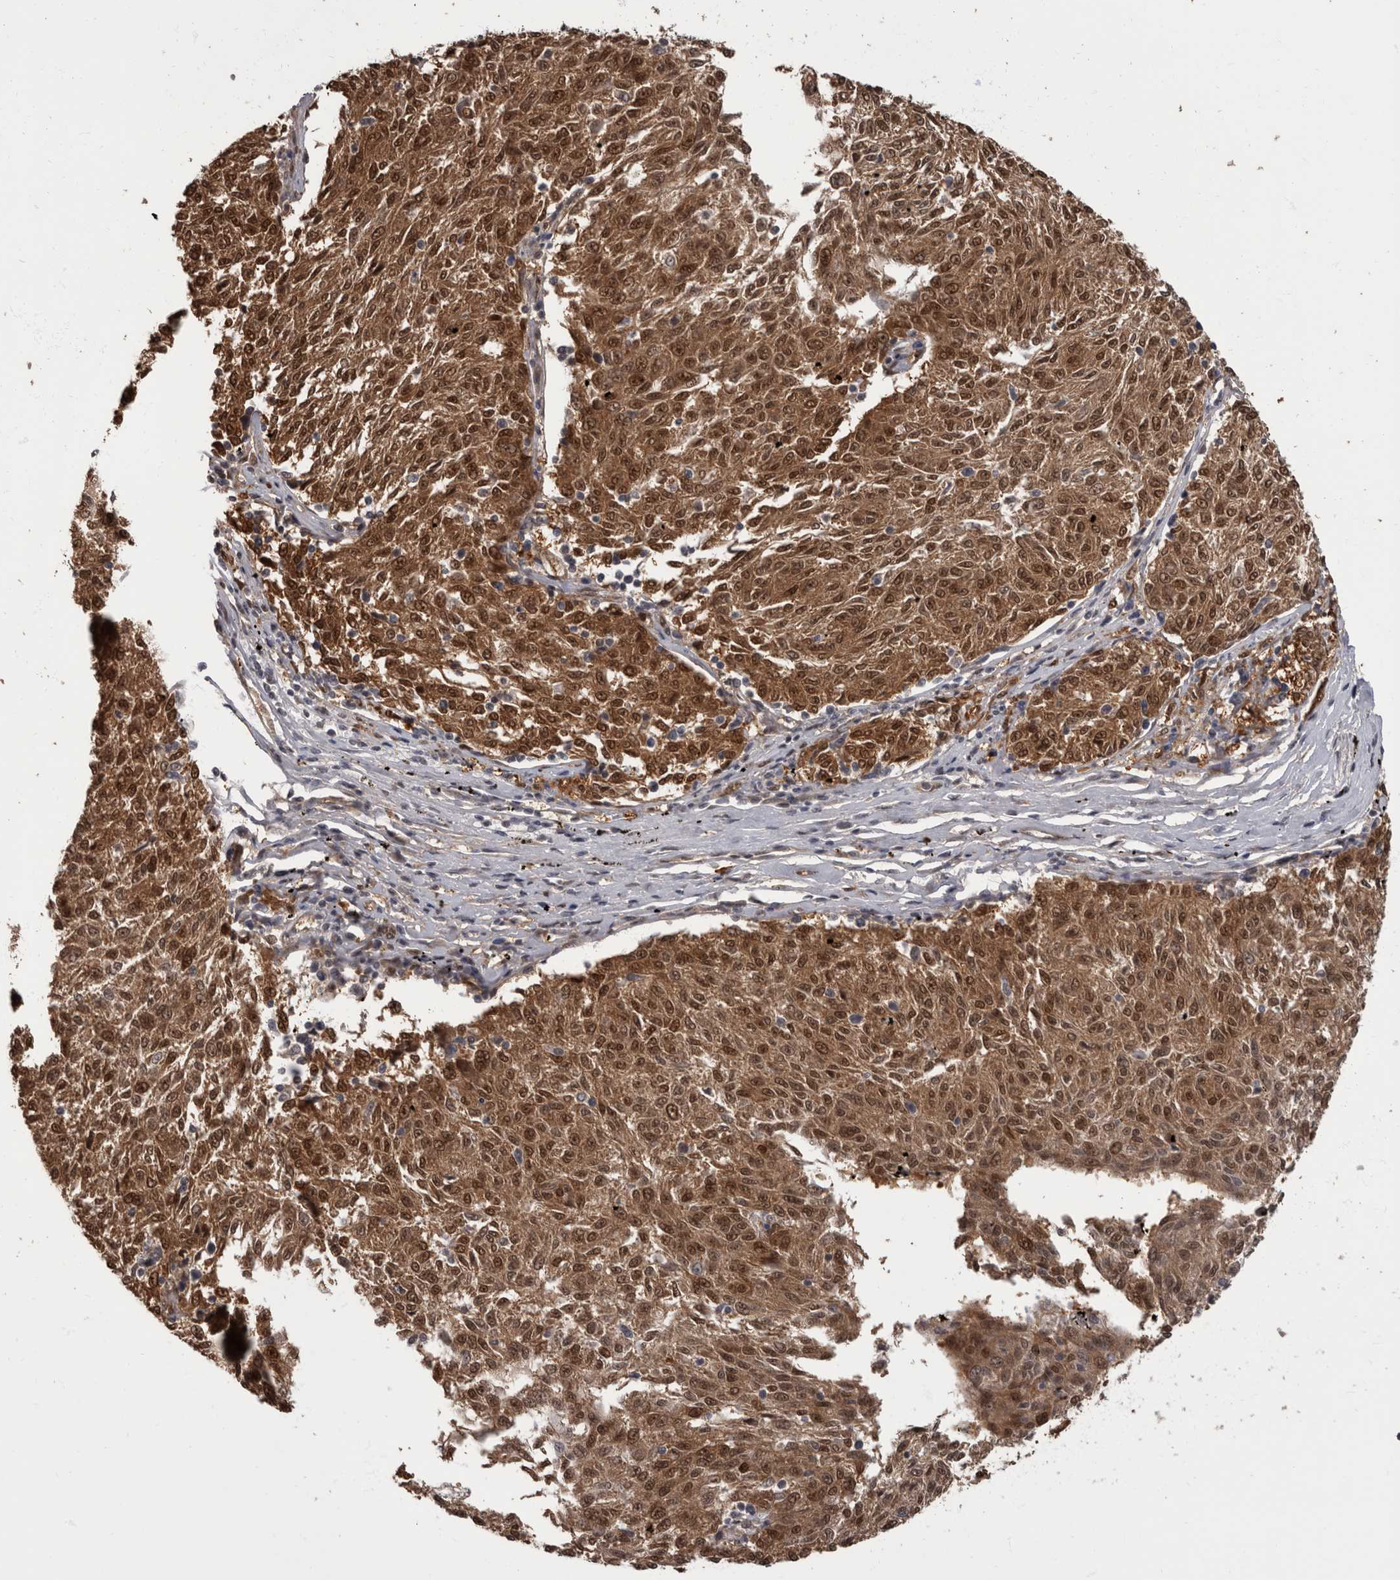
{"staining": {"intensity": "moderate", "quantity": ">75%", "location": "cytoplasmic/membranous,nuclear"}, "tissue": "melanoma", "cell_type": "Tumor cells", "image_type": "cancer", "snomed": [{"axis": "morphology", "description": "Malignant melanoma, NOS"}, {"axis": "topography", "description": "Skin"}], "caption": "Human melanoma stained with a brown dye demonstrates moderate cytoplasmic/membranous and nuclear positive staining in about >75% of tumor cells.", "gene": "AKT3", "patient": {"sex": "female", "age": 72}}